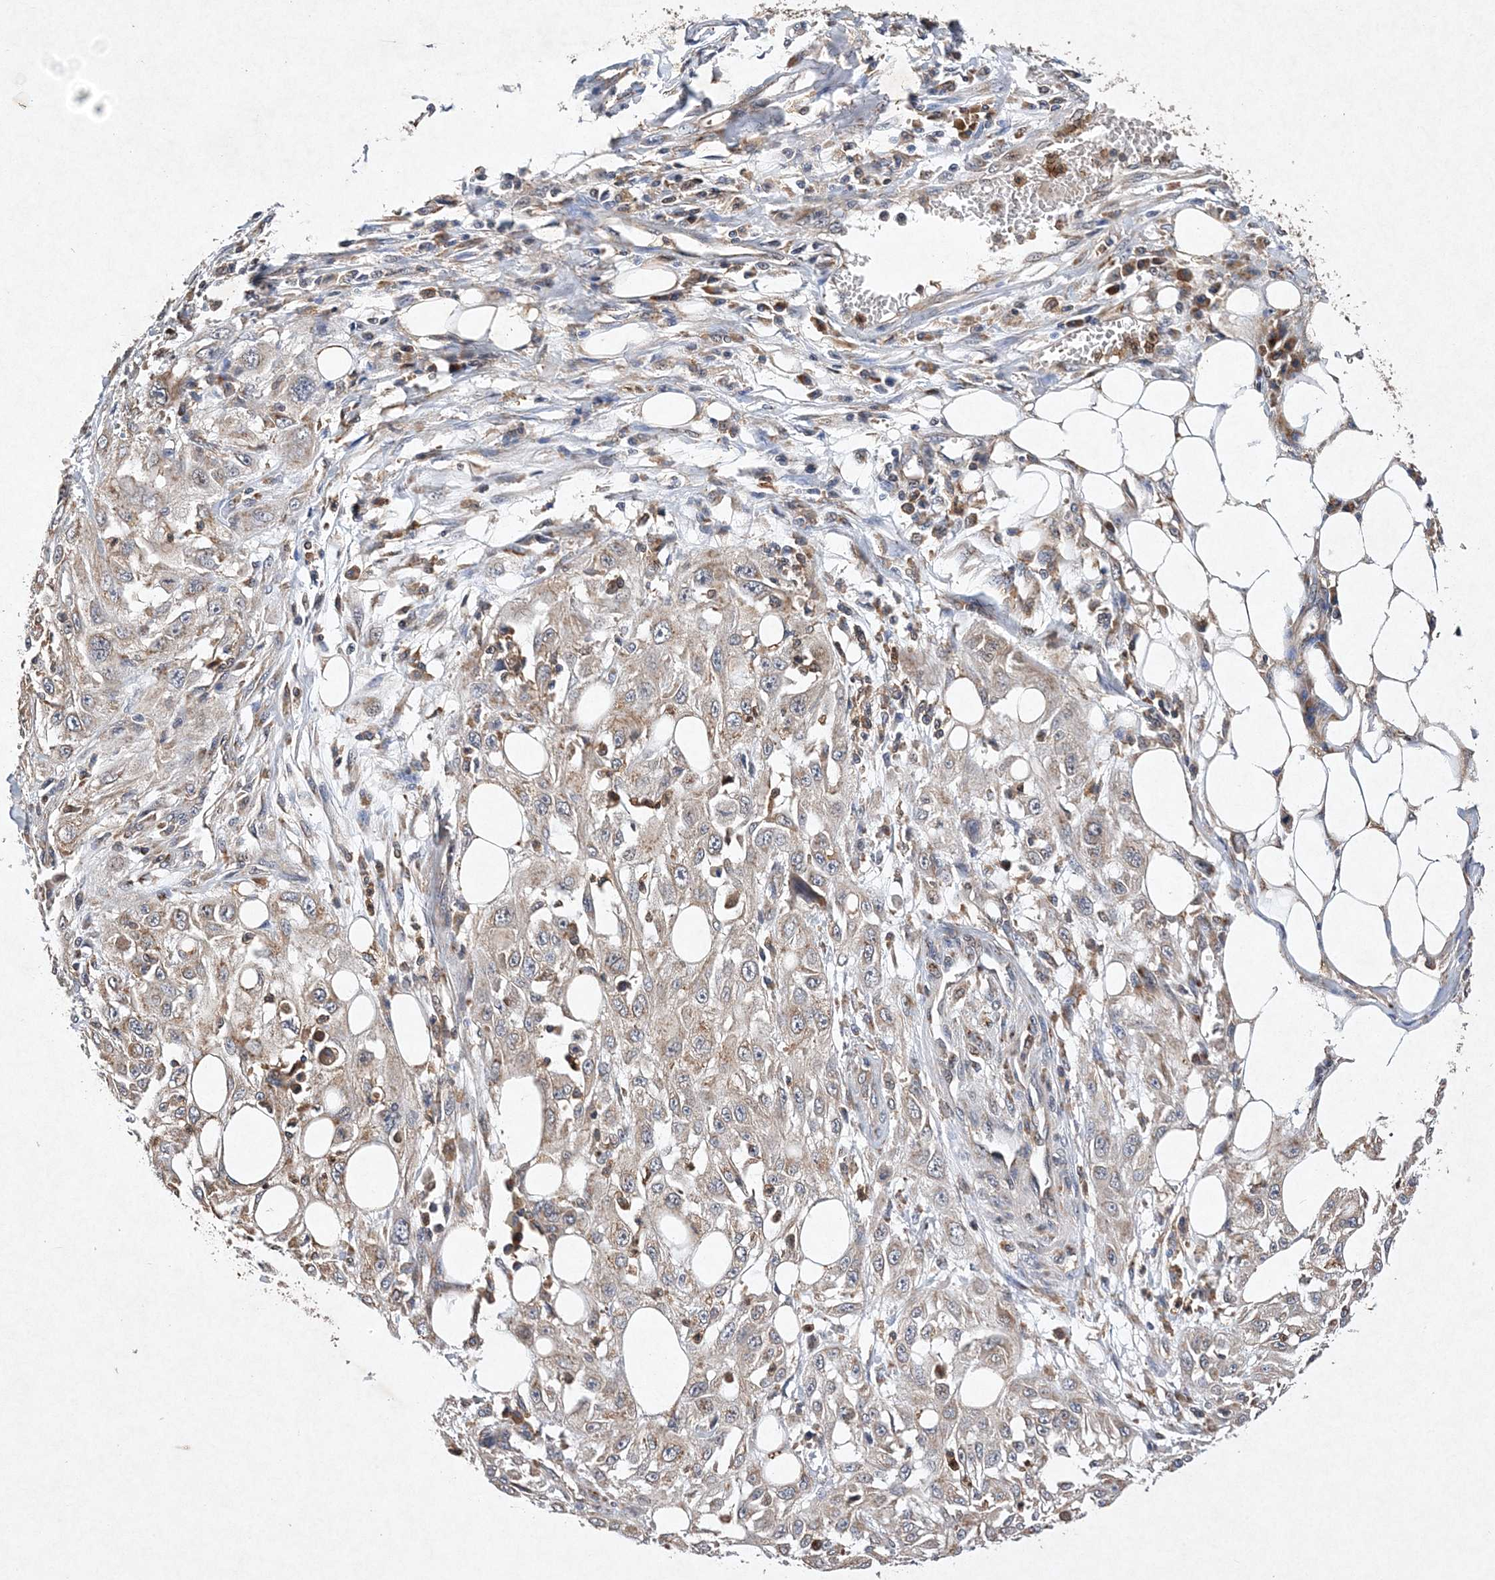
{"staining": {"intensity": "weak", "quantity": ">75%", "location": "cytoplasmic/membranous"}, "tissue": "skin cancer", "cell_type": "Tumor cells", "image_type": "cancer", "snomed": [{"axis": "morphology", "description": "Squamous cell carcinoma, NOS"}, {"axis": "topography", "description": "Skin"}], "caption": "Skin cancer tissue displays weak cytoplasmic/membranous expression in approximately >75% of tumor cells (brown staining indicates protein expression, while blue staining denotes nuclei).", "gene": "PROSER1", "patient": {"sex": "male", "age": 75}}